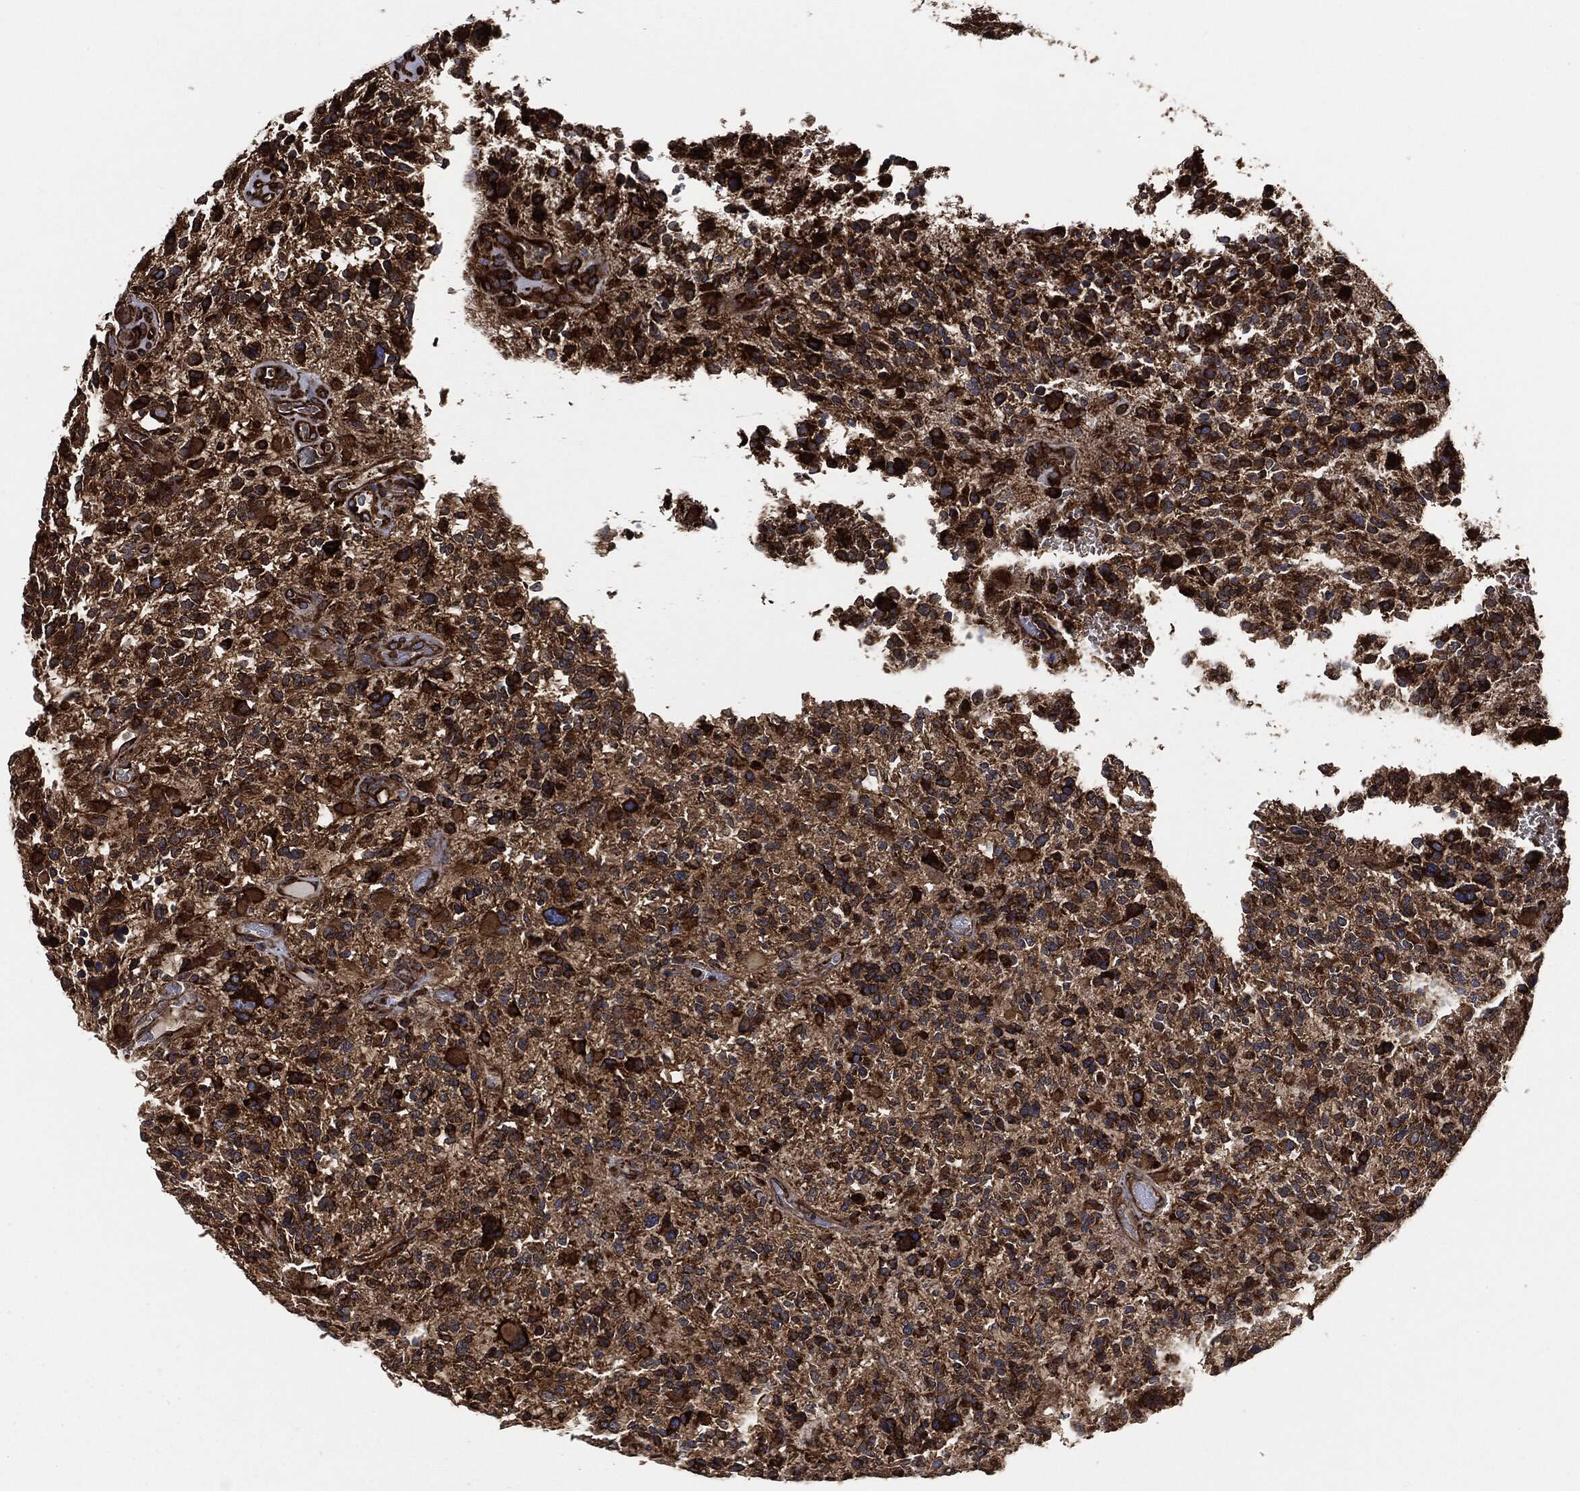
{"staining": {"intensity": "strong", "quantity": ">75%", "location": "cytoplasmic/membranous"}, "tissue": "glioma", "cell_type": "Tumor cells", "image_type": "cancer", "snomed": [{"axis": "morphology", "description": "Glioma, malignant, High grade"}, {"axis": "topography", "description": "Brain"}], "caption": "An immunohistochemistry (IHC) micrograph of neoplastic tissue is shown. Protein staining in brown highlights strong cytoplasmic/membranous positivity in malignant high-grade glioma within tumor cells. Nuclei are stained in blue.", "gene": "AMFR", "patient": {"sex": "female", "age": 71}}